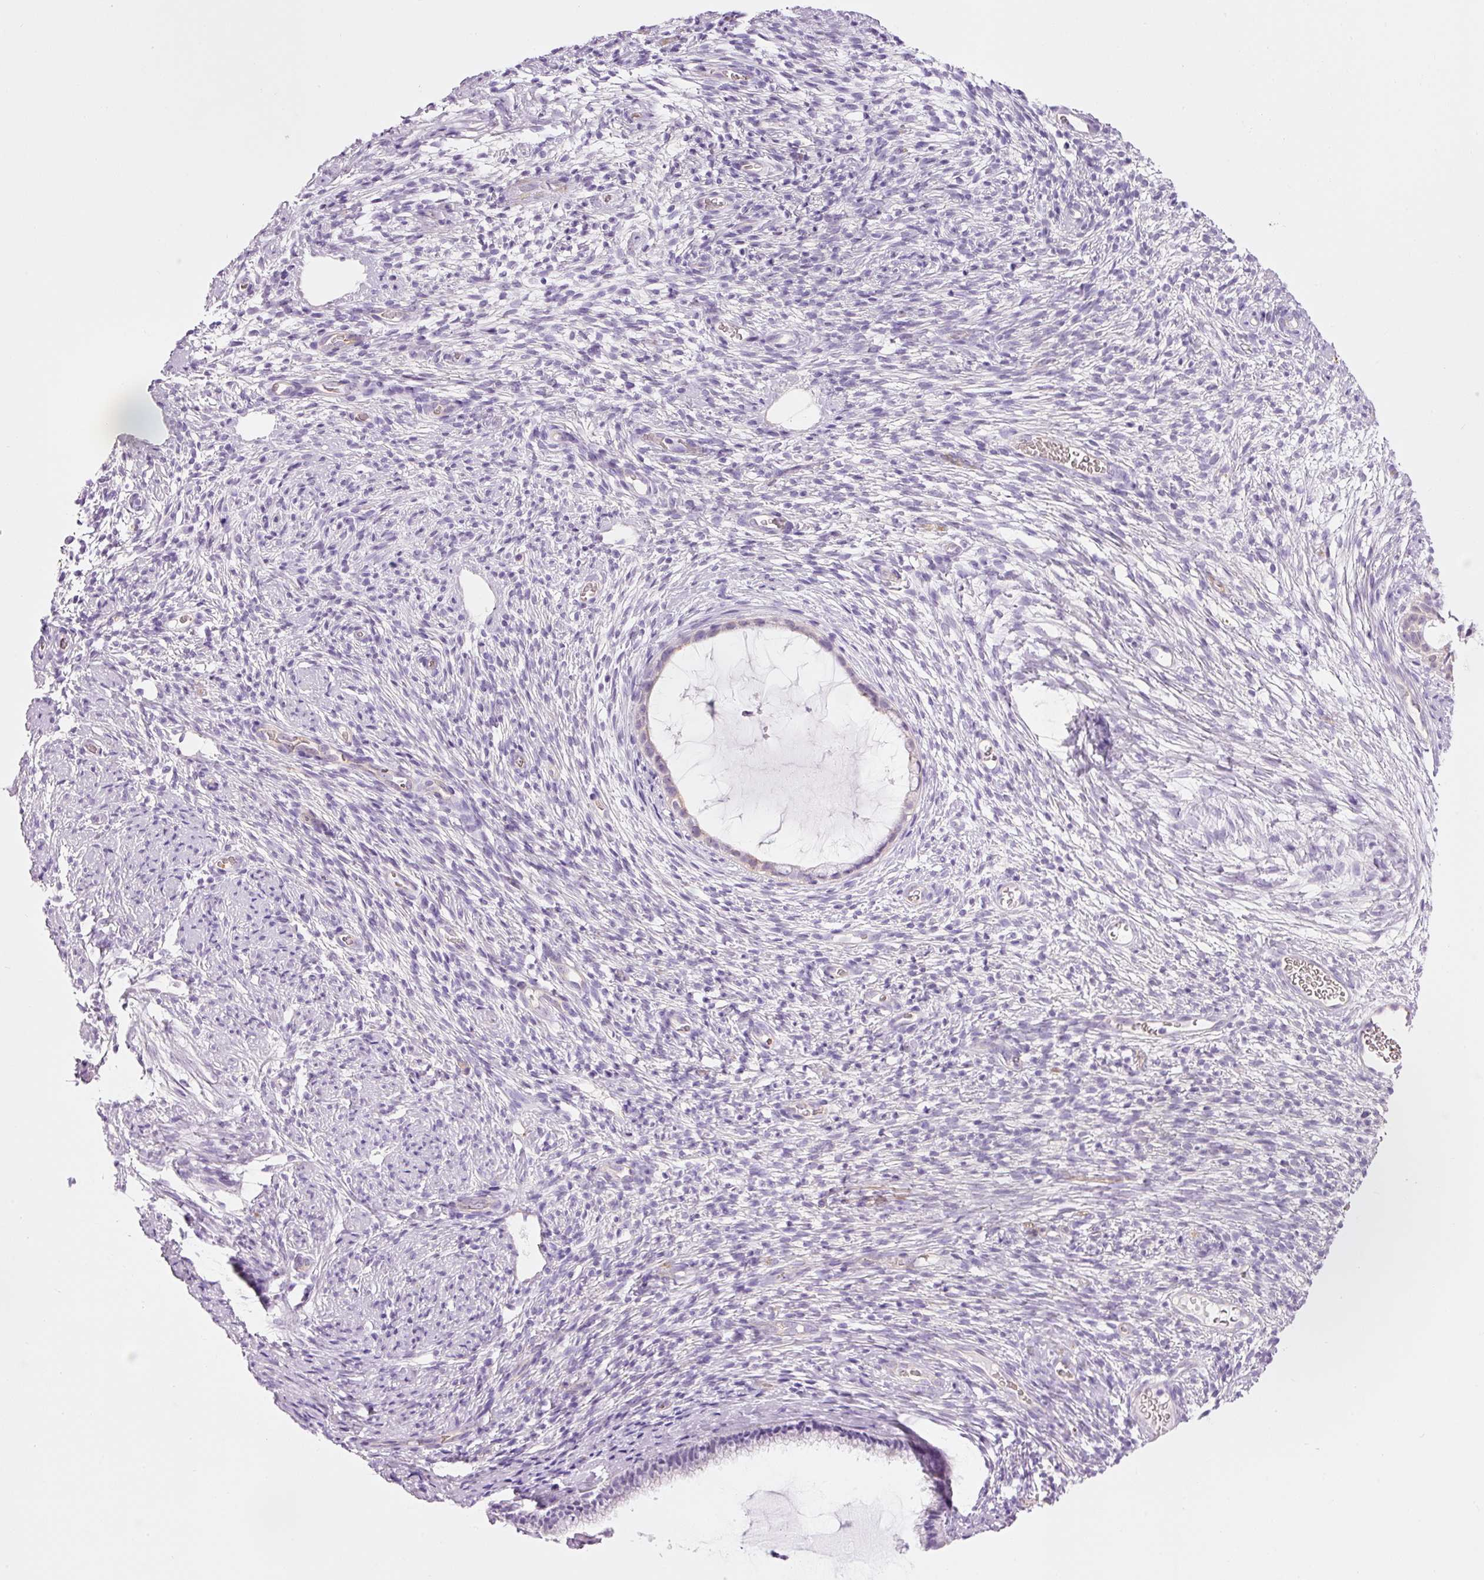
{"staining": {"intensity": "negative", "quantity": "none", "location": "none"}, "tissue": "cervix", "cell_type": "Glandular cells", "image_type": "normal", "snomed": [{"axis": "morphology", "description": "Normal tissue, NOS"}, {"axis": "topography", "description": "Cervix"}], "caption": "High magnification brightfield microscopy of normal cervix stained with DAB (3,3'-diaminobenzidine) (brown) and counterstained with hematoxylin (blue): glandular cells show no significant positivity.", "gene": "HSPA4L", "patient": {"sex": "female", "age": 76}}